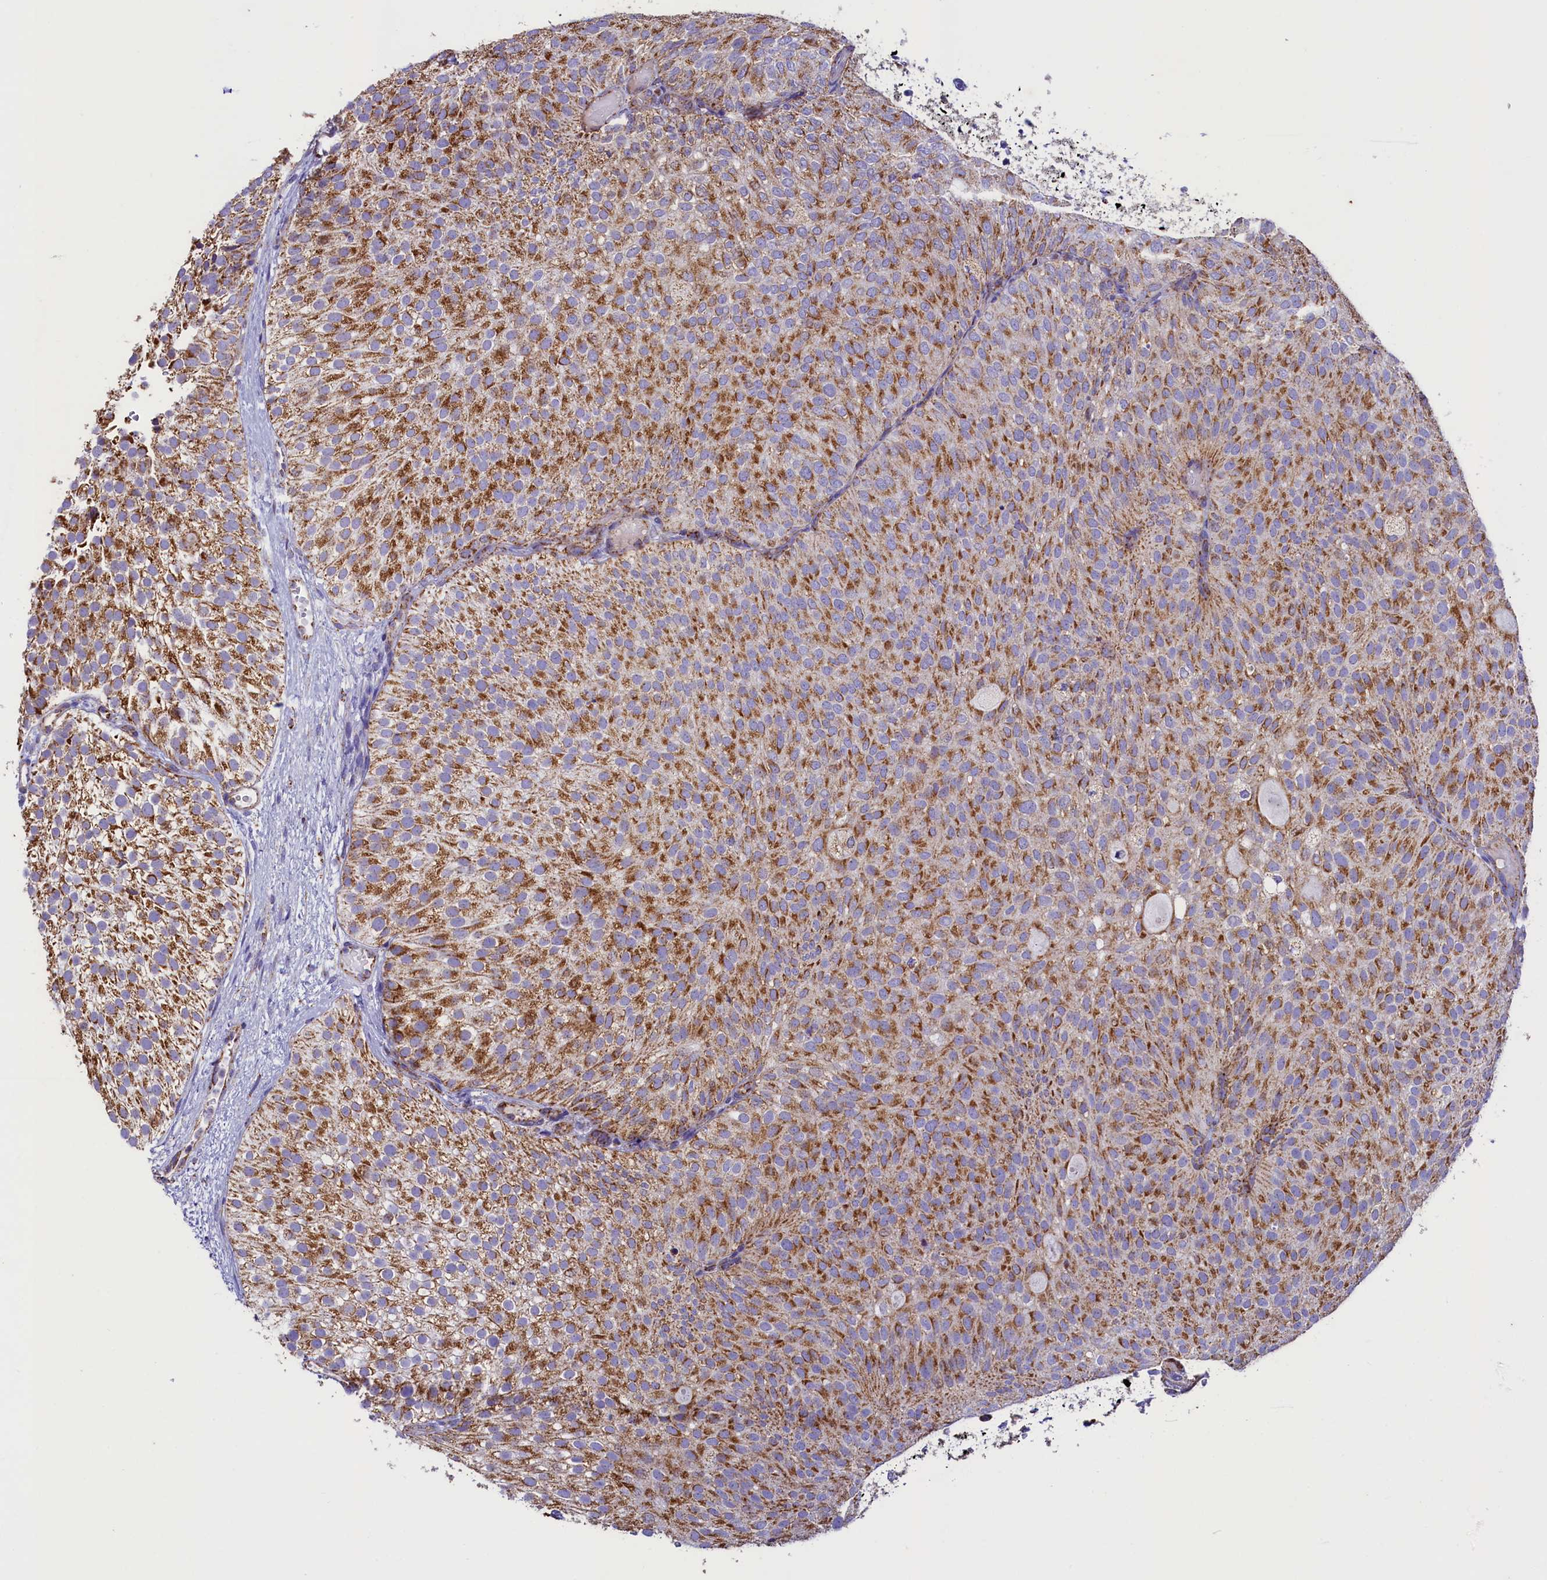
{"staining": {"intensity": "moderate", "quantity": ">75%", "location": "cytoplasmic/membranous"}, "tissue": "urothelial cancer", "cell_type": "Tumor cells", "image_type": "cancer", "snomed": [{"axis": "morphology", "description": "Urothelial carcinoma, Low grade"}, {"axis": "topography", "description": "Urinary bladder"}], "caption": "Immunohistochemical staining of human urothelial cancer displays medium levels of moderate cytoplasmic/membranous staining in about >75% of tumor cells. Nuclei are stained in blue.", "gene": "IDH3A", "patient": {"sex": "male", "age": 78}}